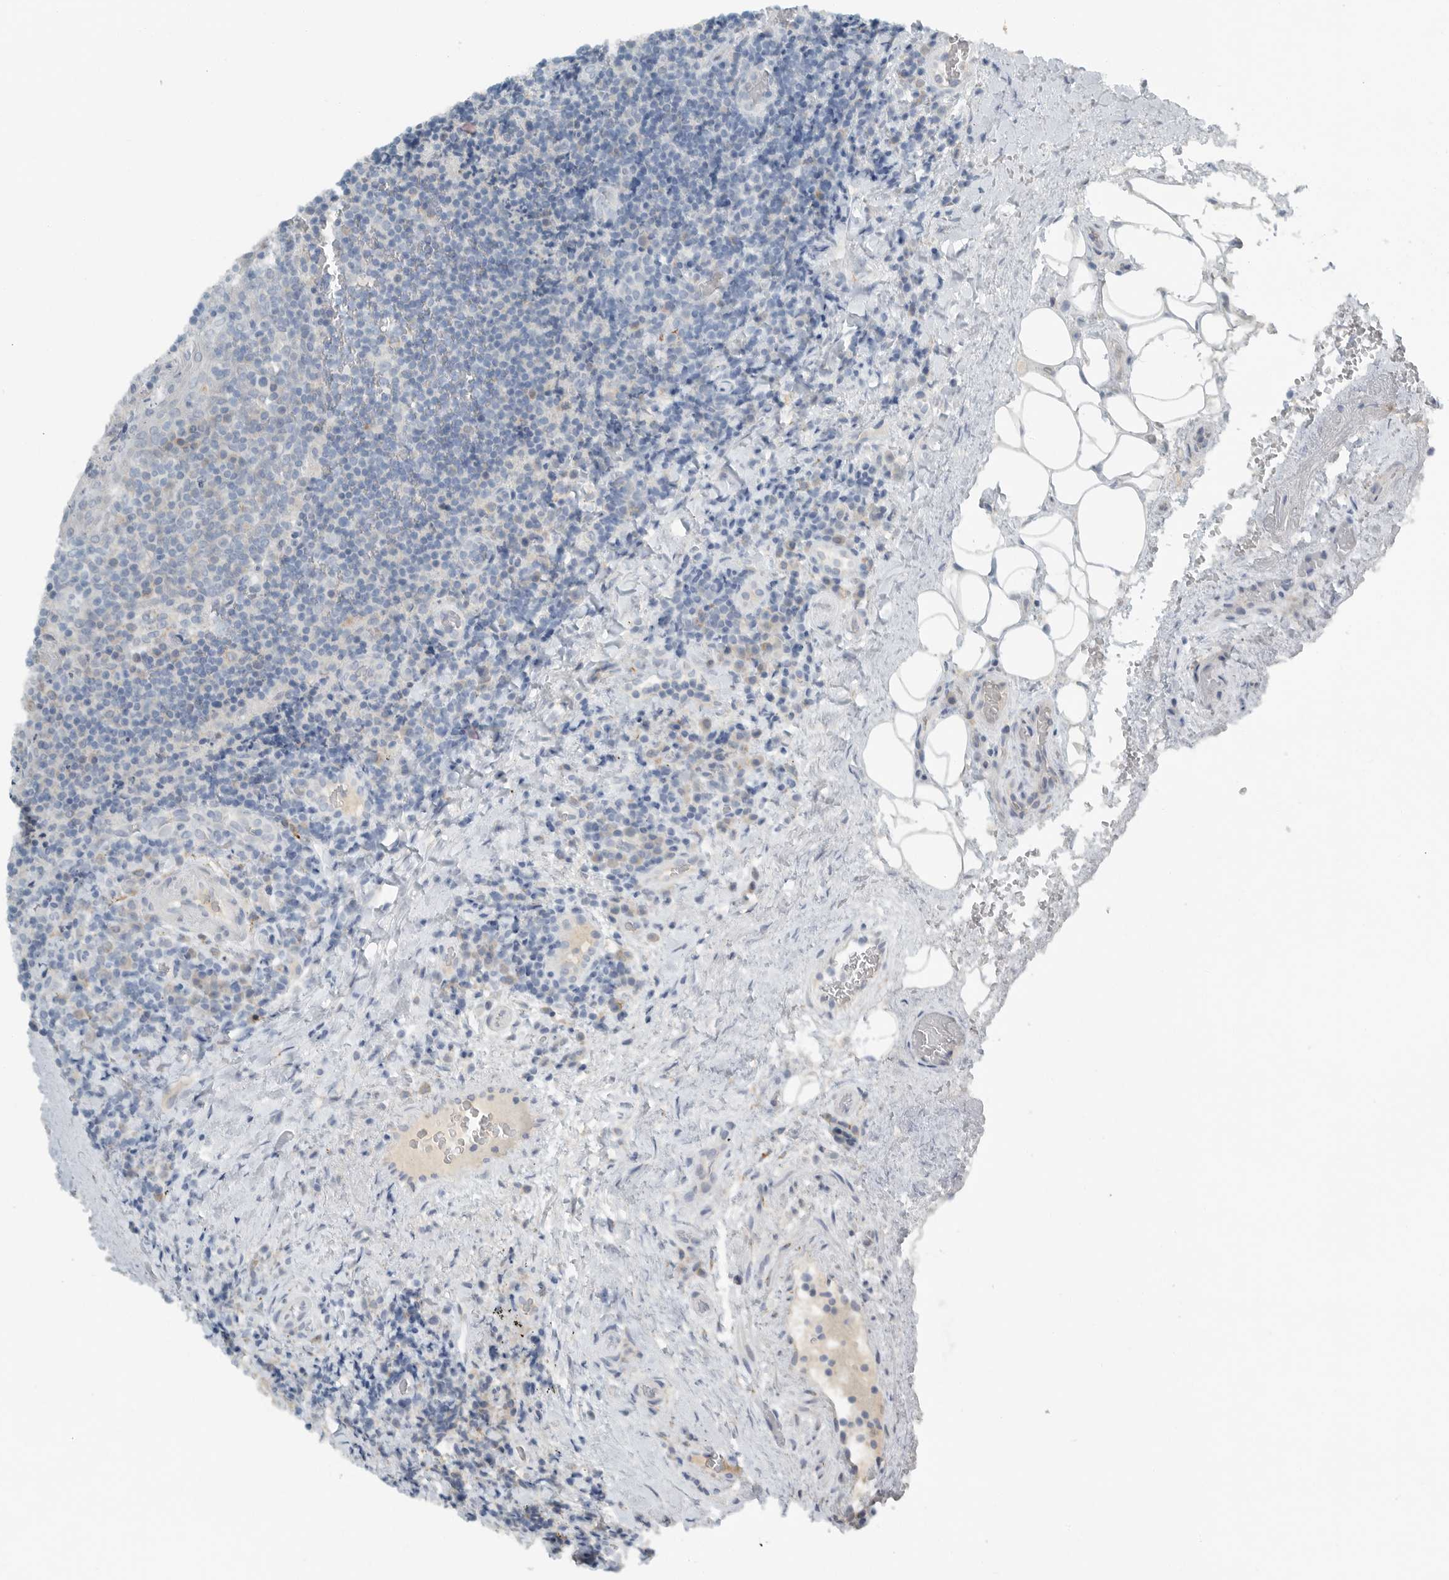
{"staining": {"intensity": "negative", "quantity": "none", "location": "none"}, "tissue": "lymphoma", "cell_type": "Tumor cells", "image_type": "cancer", "snomed": [{"axis": "morphology", "description": "Malignant lymphoma, non-Hodgkin's type, High grade"}, {"axis": "topography", "description": "Tonsil"}], "caption": "Immunohistochemistry (IHC) of human high-grade malignant lymphoma, non-Hodgkin's type exhibits no staining in tumor cells. (Brightfield microscopy of DAB IHC at high magnification).", "gene": "PAM", "patient": {"sex": "female", "age": 36}}